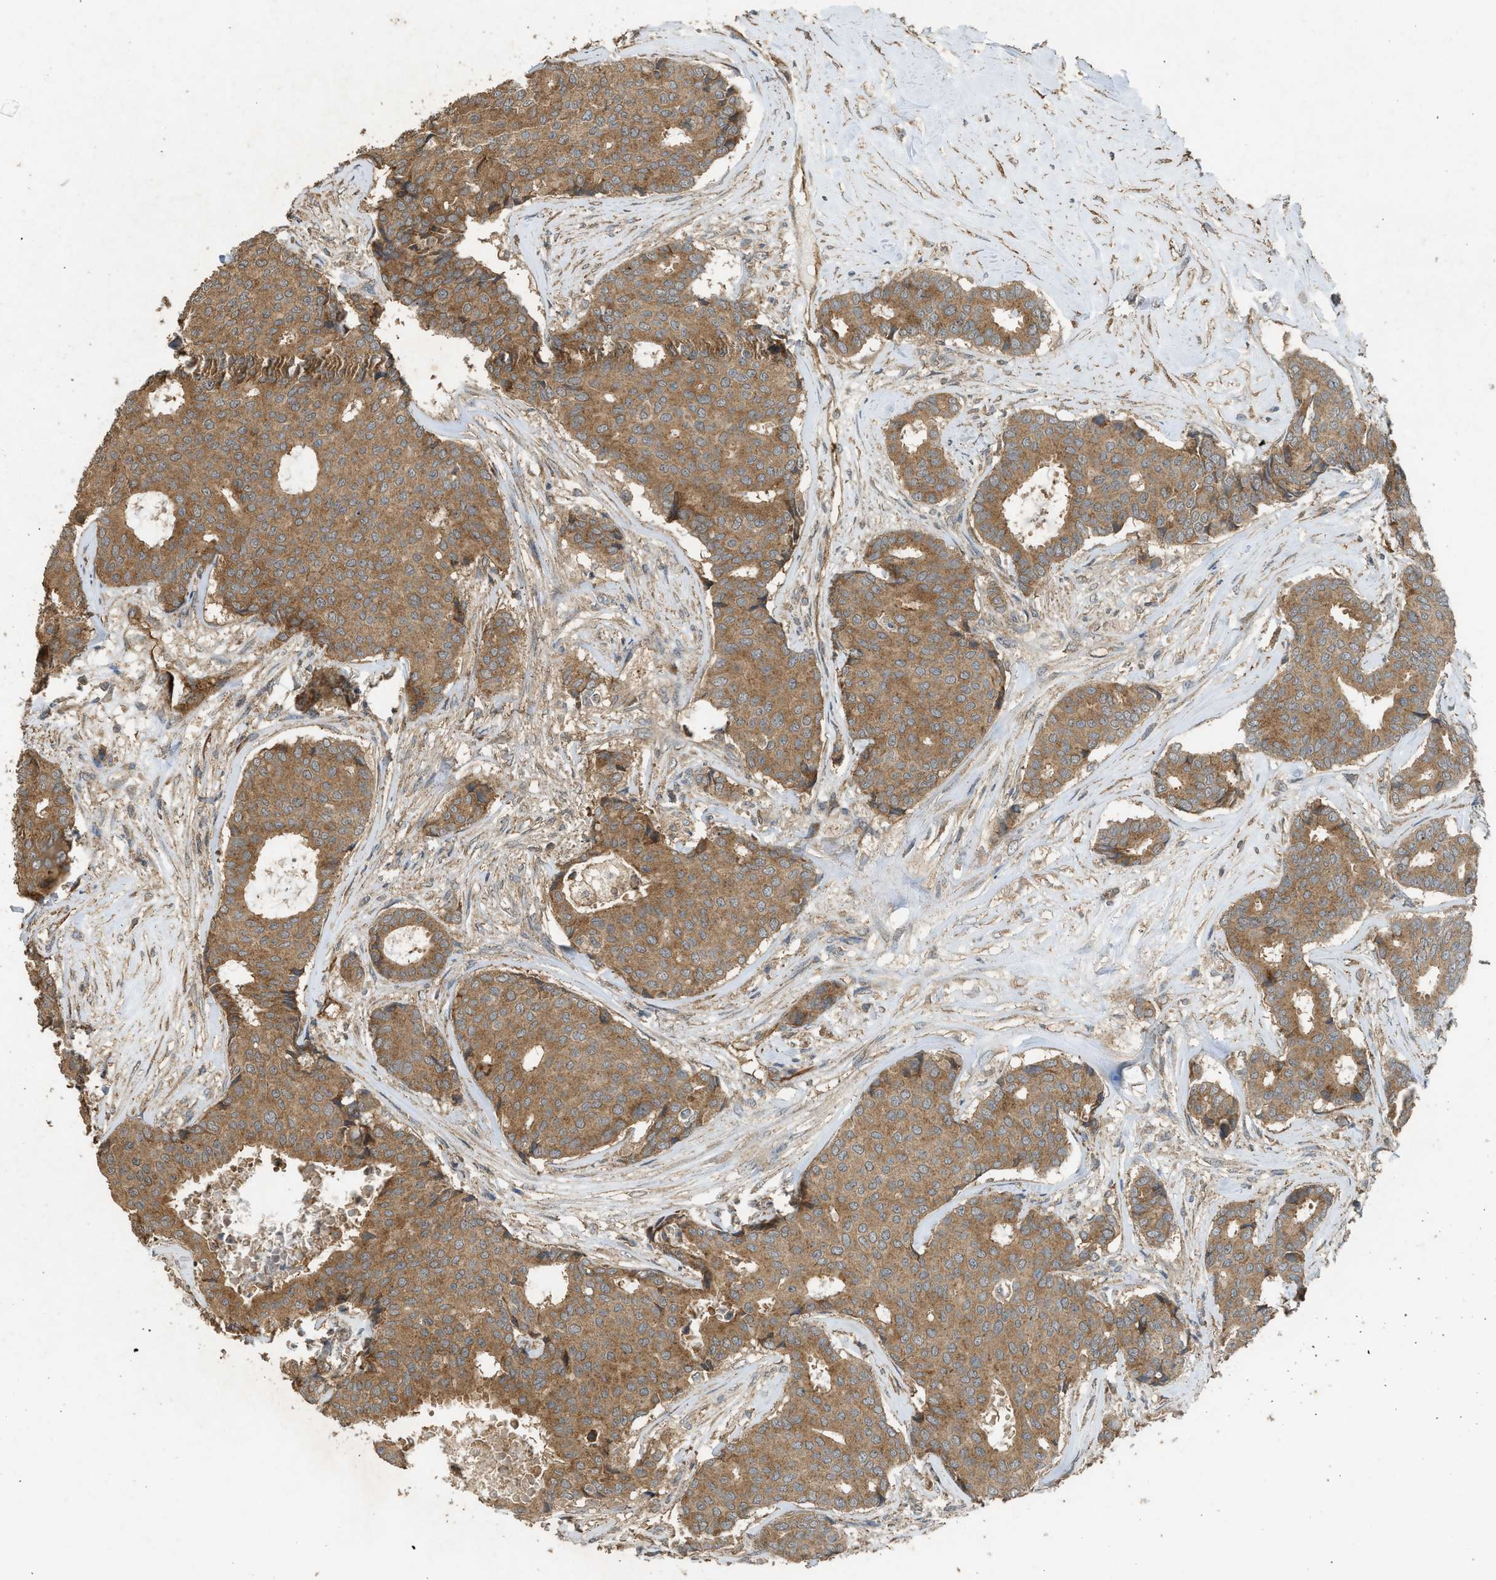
{"staining": {"intensity": "moderate", "quantity": ">75%", "location": "cytoplasmic/membranous"}, "tissue": "breast cancer", "cell_type": "Tumor cells", "image_type": "cancer", "snomed": [{"axis": "morphology", "description": "Duct carcinoma"}, {"axis": "topography", "description": "Breast"}], "caption": "Brown immunohistochemical staining in human breast cancer (infiltrating ductal carcinoma) exhibits moderate cytoplasmic/membranous positivity in about >75% of tumor cells.", "gene": "HIP1R", "patient": {"sex": "female", "age": 75}}